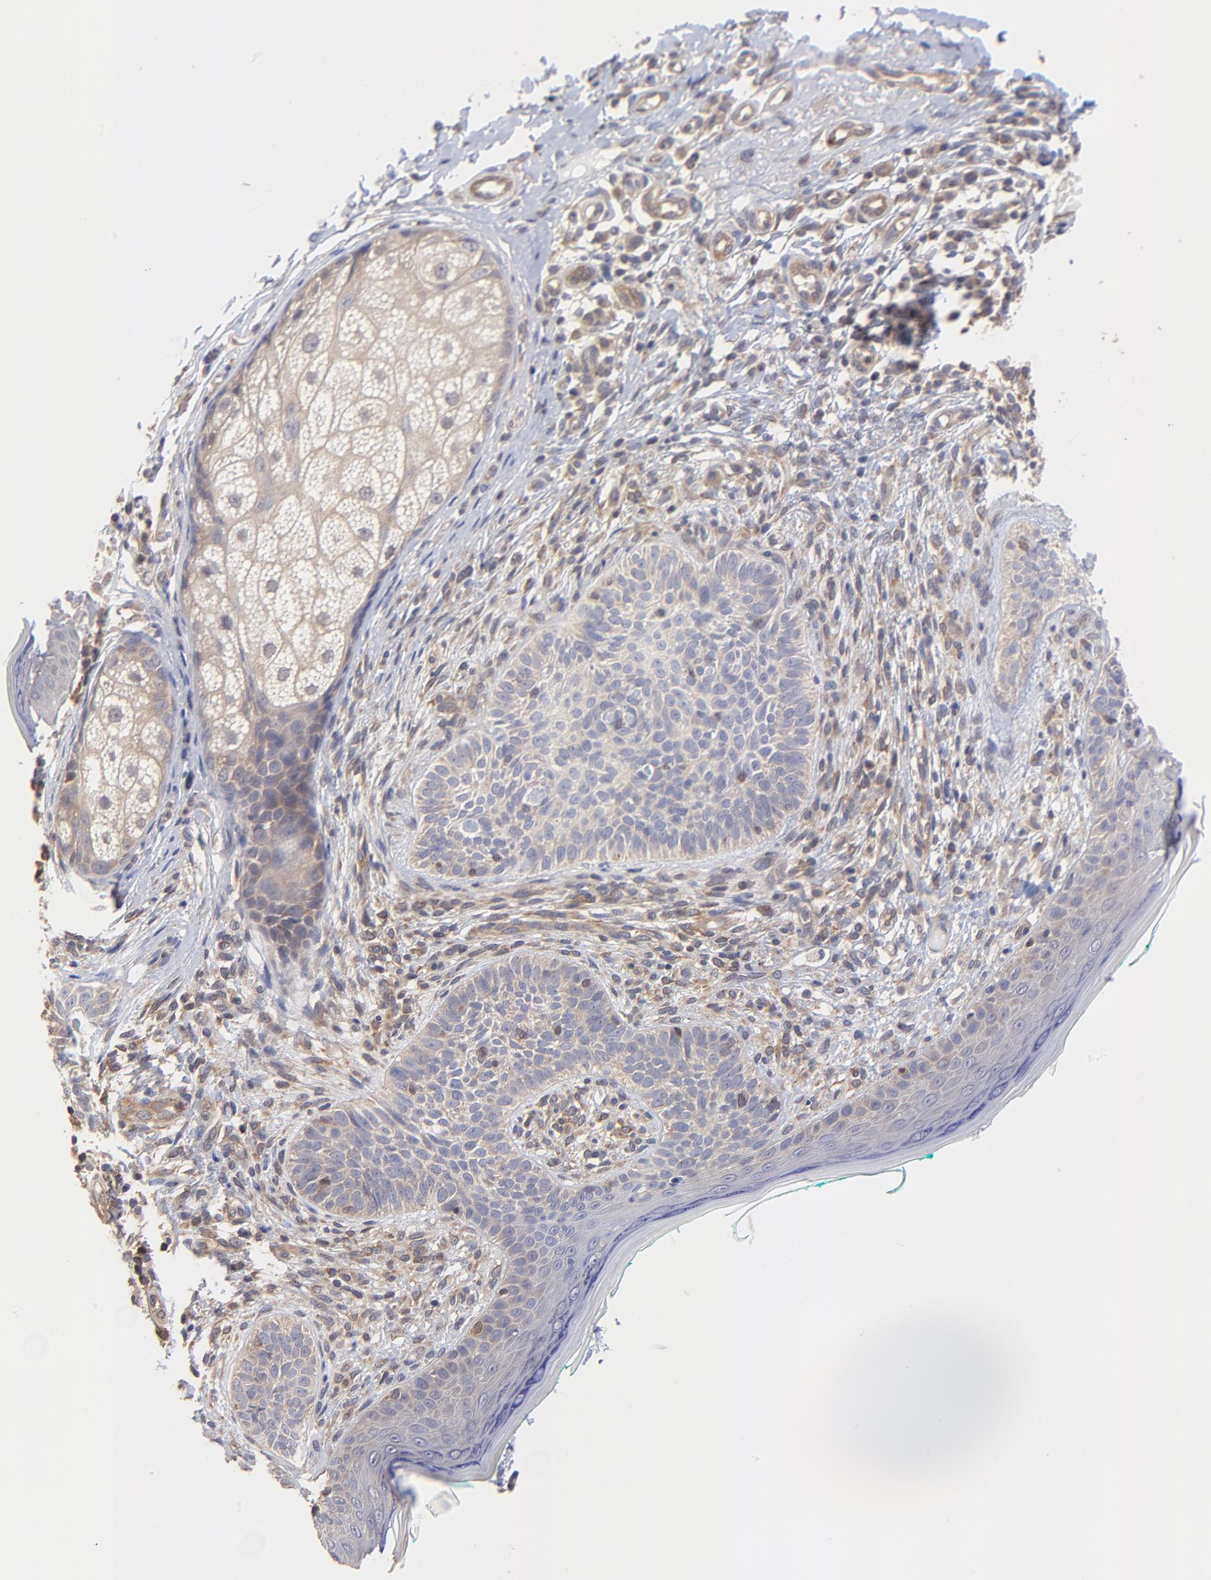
{"staining": {"intensity": "weak", "quantity": ">75%", "location": "cytoplasmic/membranous"}, "tissue": "skin cancer", "cell_type": "Tumor cells", "image_type": "cancer", "snomed": [{"axis": "morphology", "description": "Normal tissue, NOS"}, {"axis": "morphology", "description": "Basal cell carcinoma"}, {"axis": "topography", "description": "Skin"}], "caption": "Human basal cell carcinoma (skin) stained with a protein marker shows weak staining in tumor cells.", "gene": "PCMT1", "patient": {"sex": "male", "age": 76}}